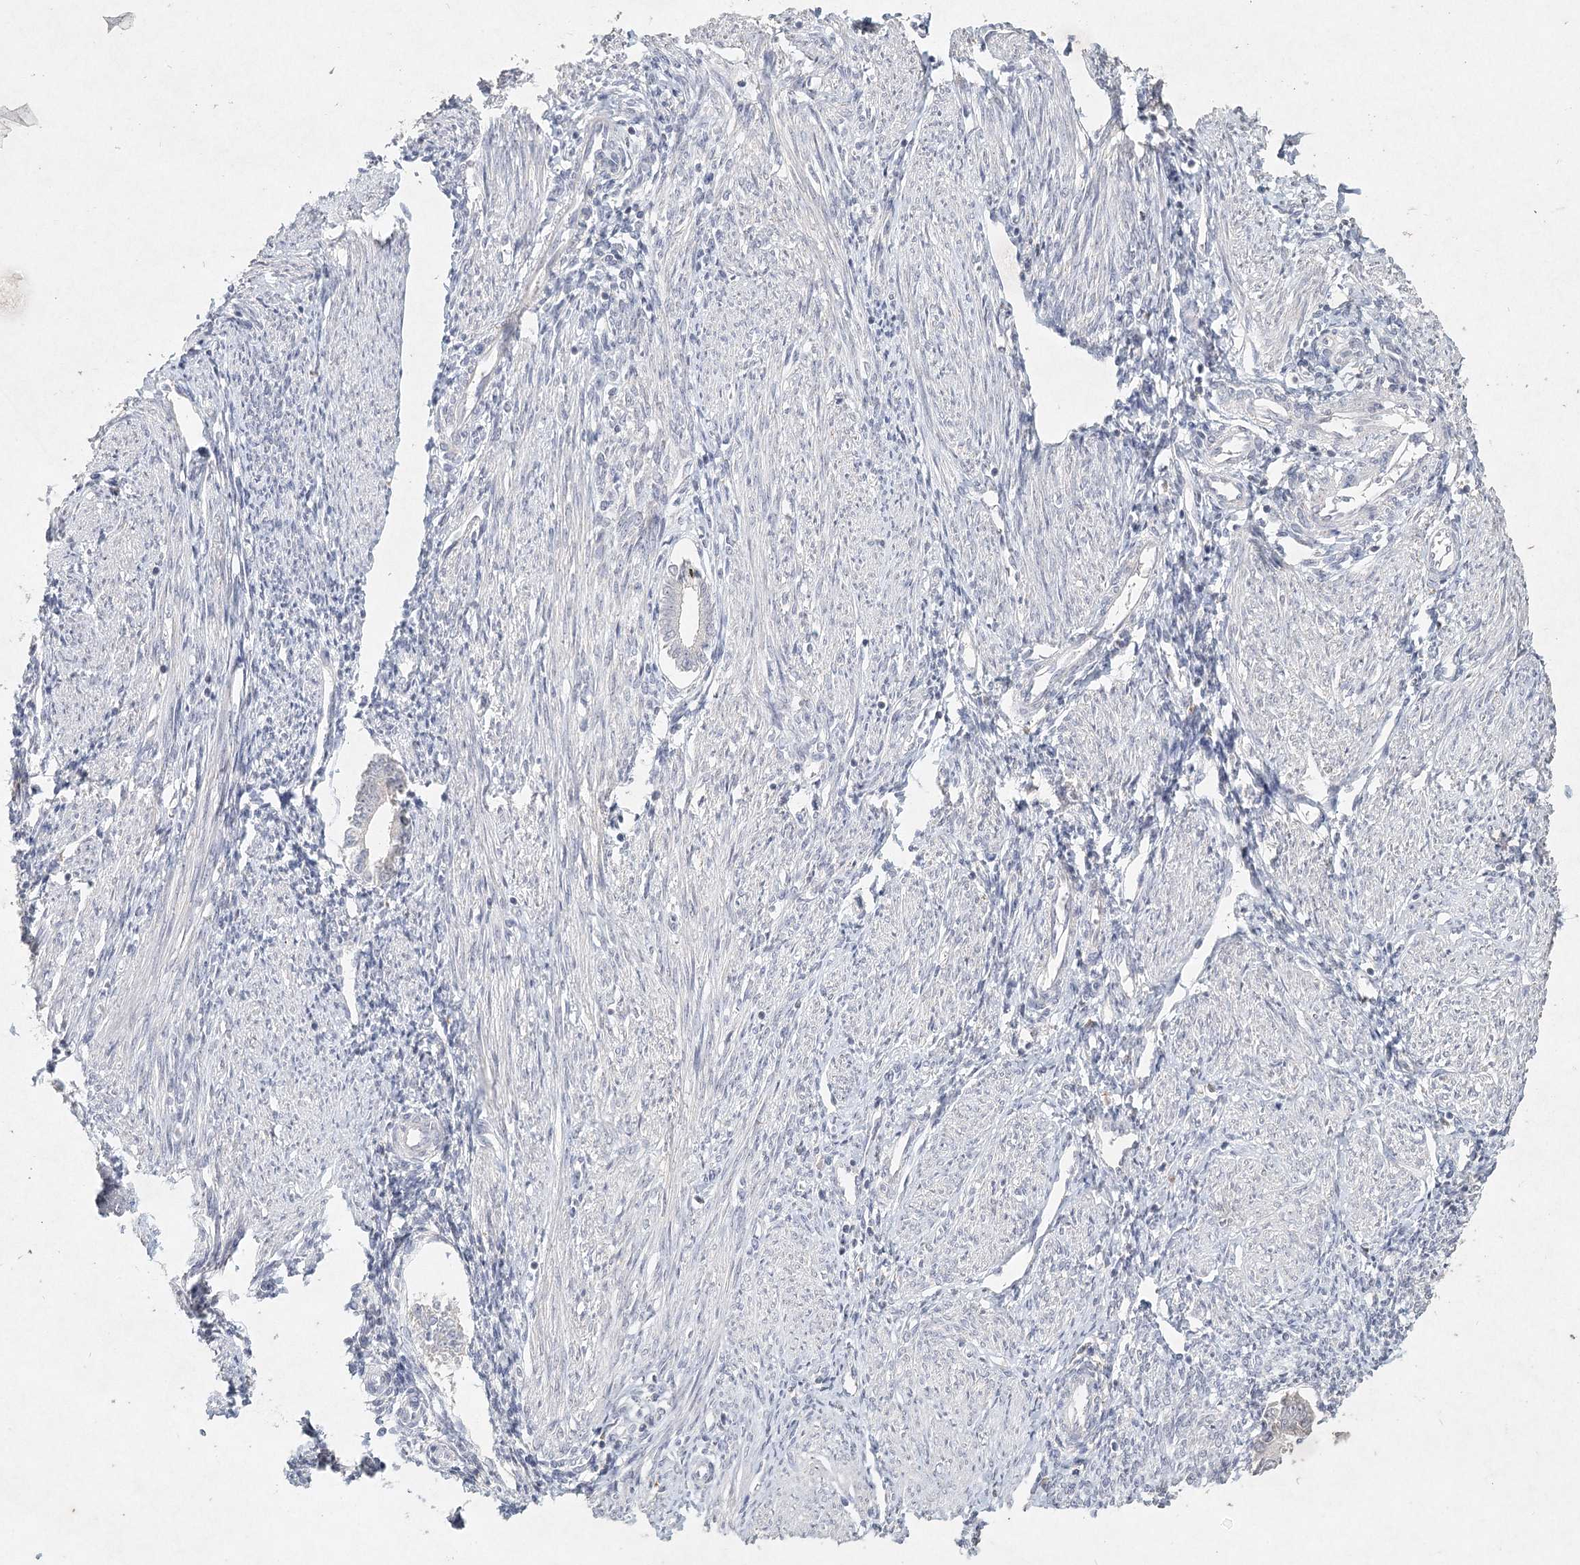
{"staining": {"intensity": "negative", "quantity": "none", "location": "none"}, "tissue": "endometrium", "cell_type": "Cells in endometrial stroma", "image_type": "normal", "snomed": [{"axis": "morphology", "description": "Normal tissue, NOS"}, {"axis": "topography", "description": "Uterus"}, {"axis": "topography", "description": "Endometrium"}], "caption": "Unremarkable endometrium was stained to show a protein in brown. There is no significant staining in cells in endometrial stroma.", "gene": "ARSI", "patient": {"sex": "female", "age": 48}}